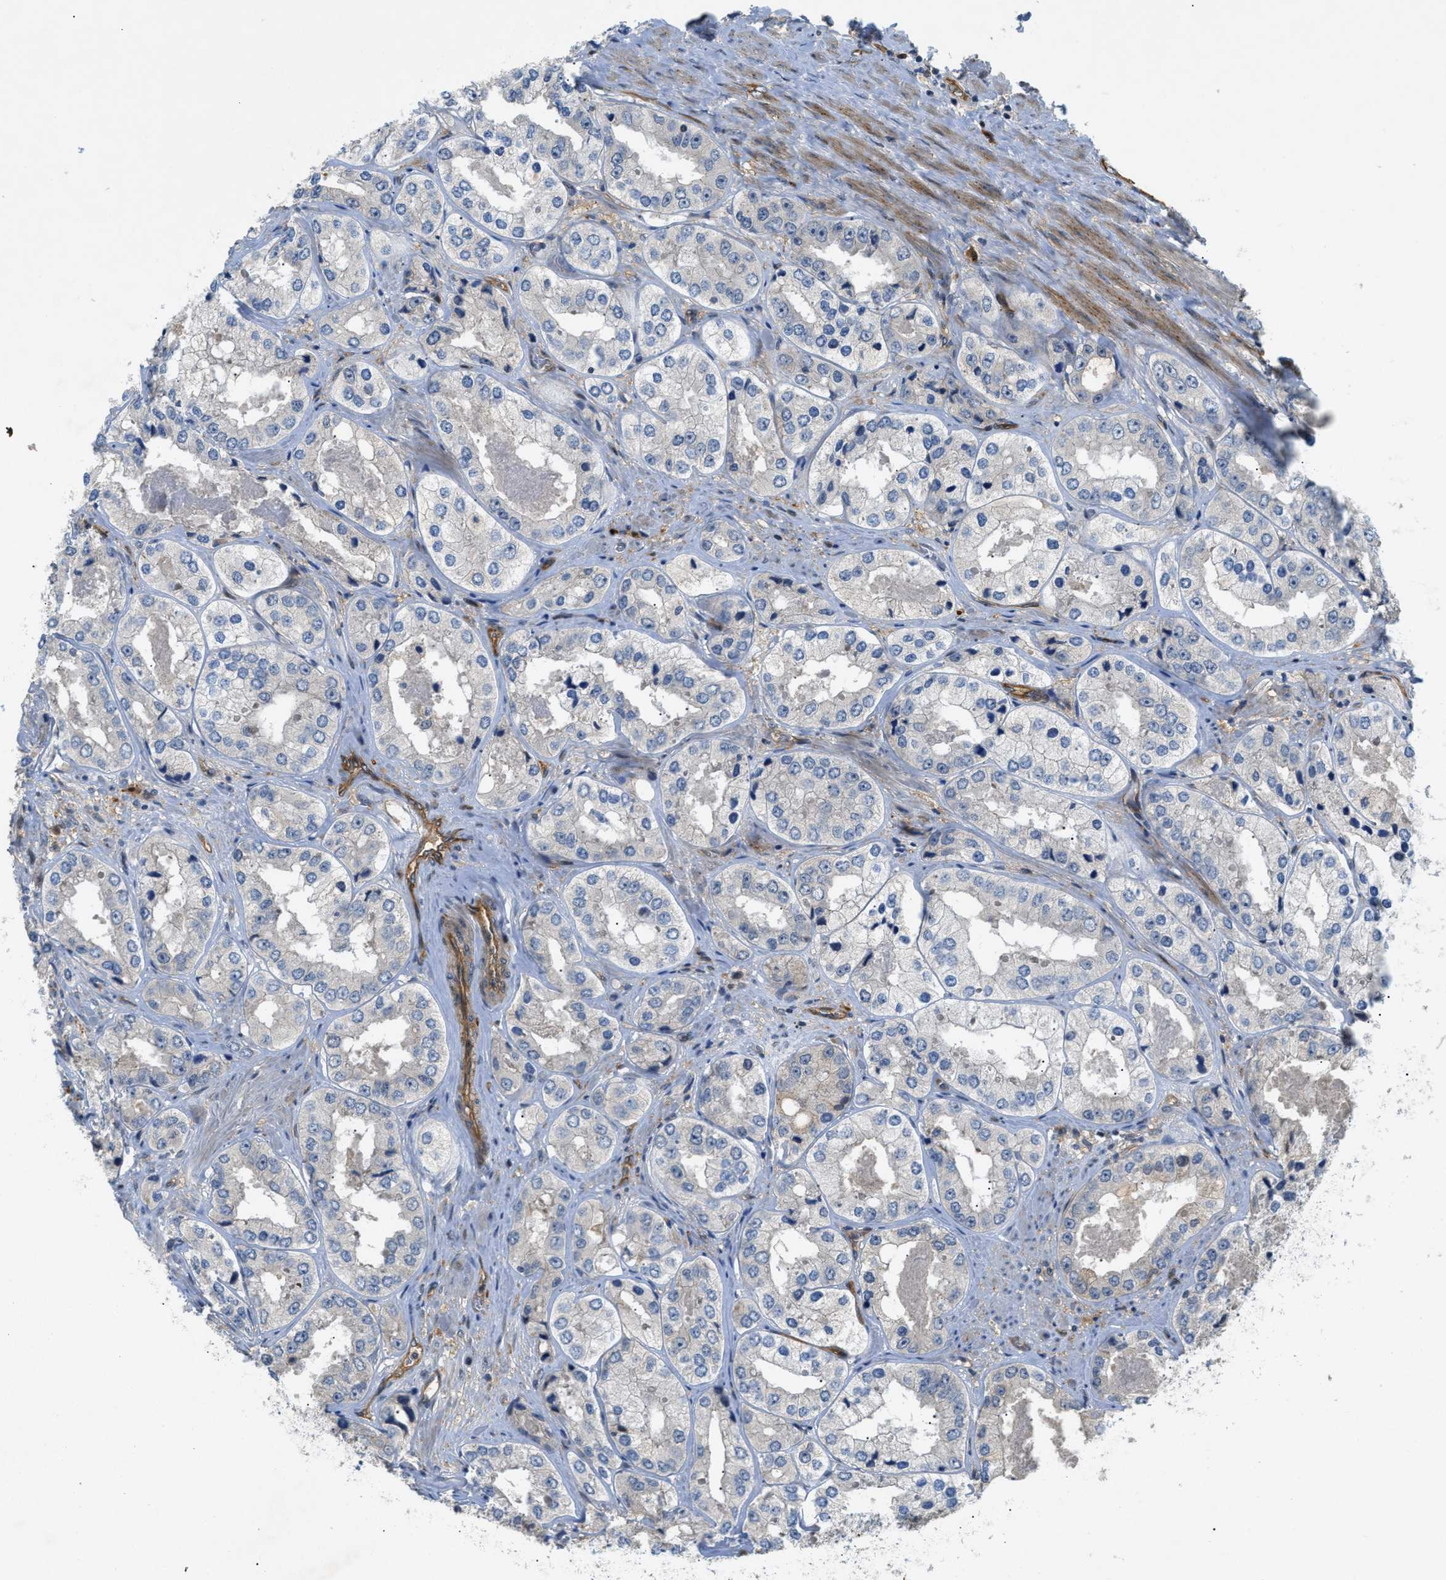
{"staining": {"intensity": "negative", "quantity": "none", "location": "none"}, "tissue": "prostate cancer", "cell_type": "Tumor cells", "image_type": "cancer", "snomed": [{"axis": "morphology", "description": "Adenocarcinoma, High grade"}, {"axis": "topography", "description": "Prostate"}], "caption": "IHC image of neoplastic tissue: prostate cancer (high-grade adenocarcinoma) stained with DAB (3,3'-diaminobenzidine) reveals no significant protein expression in tumor cells.", "gene": "TRAK2", "patient": {"sex": "male", "age": 61}}